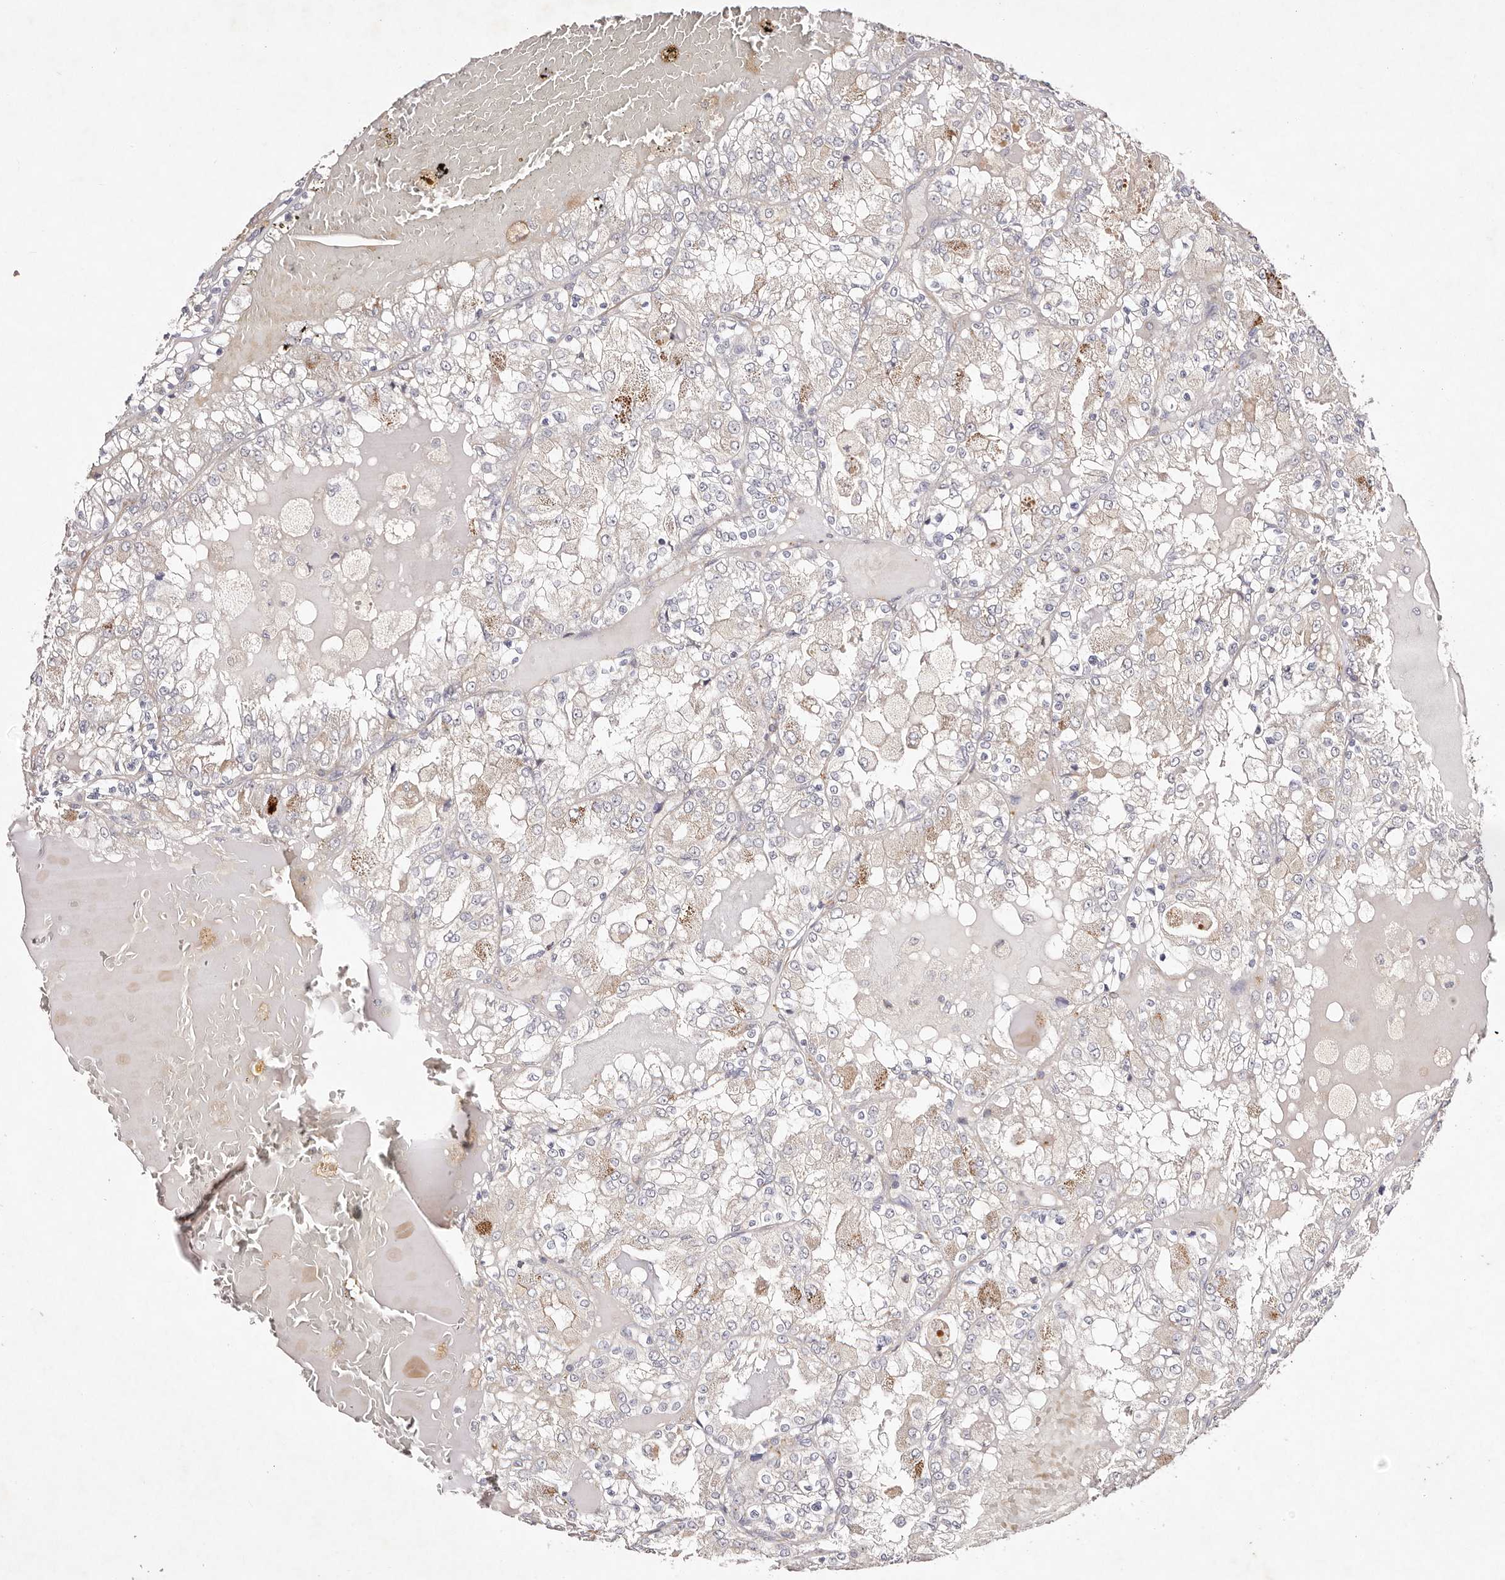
{"staining": {"intensity": "negative", "quantity": "none", "location": "none"}, "tissue": "renal cancer", "cell_type": "Tumor cells", "image_type": "cancer", "snomed": [{"axis": "morphology", "description": "Adenocarcinoma, NOS"}, {"axis": "topography", "description": "Kidney"}], "caption": "A high-resolution photomicrograph shows immunohistochemistry staining of renal cancer (adenocarcinoma), which exhibits no significant staining in tumor cells. (Stains: DAB (3,3'-diaminobenzidine) IHC with hematoxylin counter stain, Microscopy: brightfield microscopy at high magnification).", "gene": "MTMR11", "patient": {"sex": "female", "age": 56}}